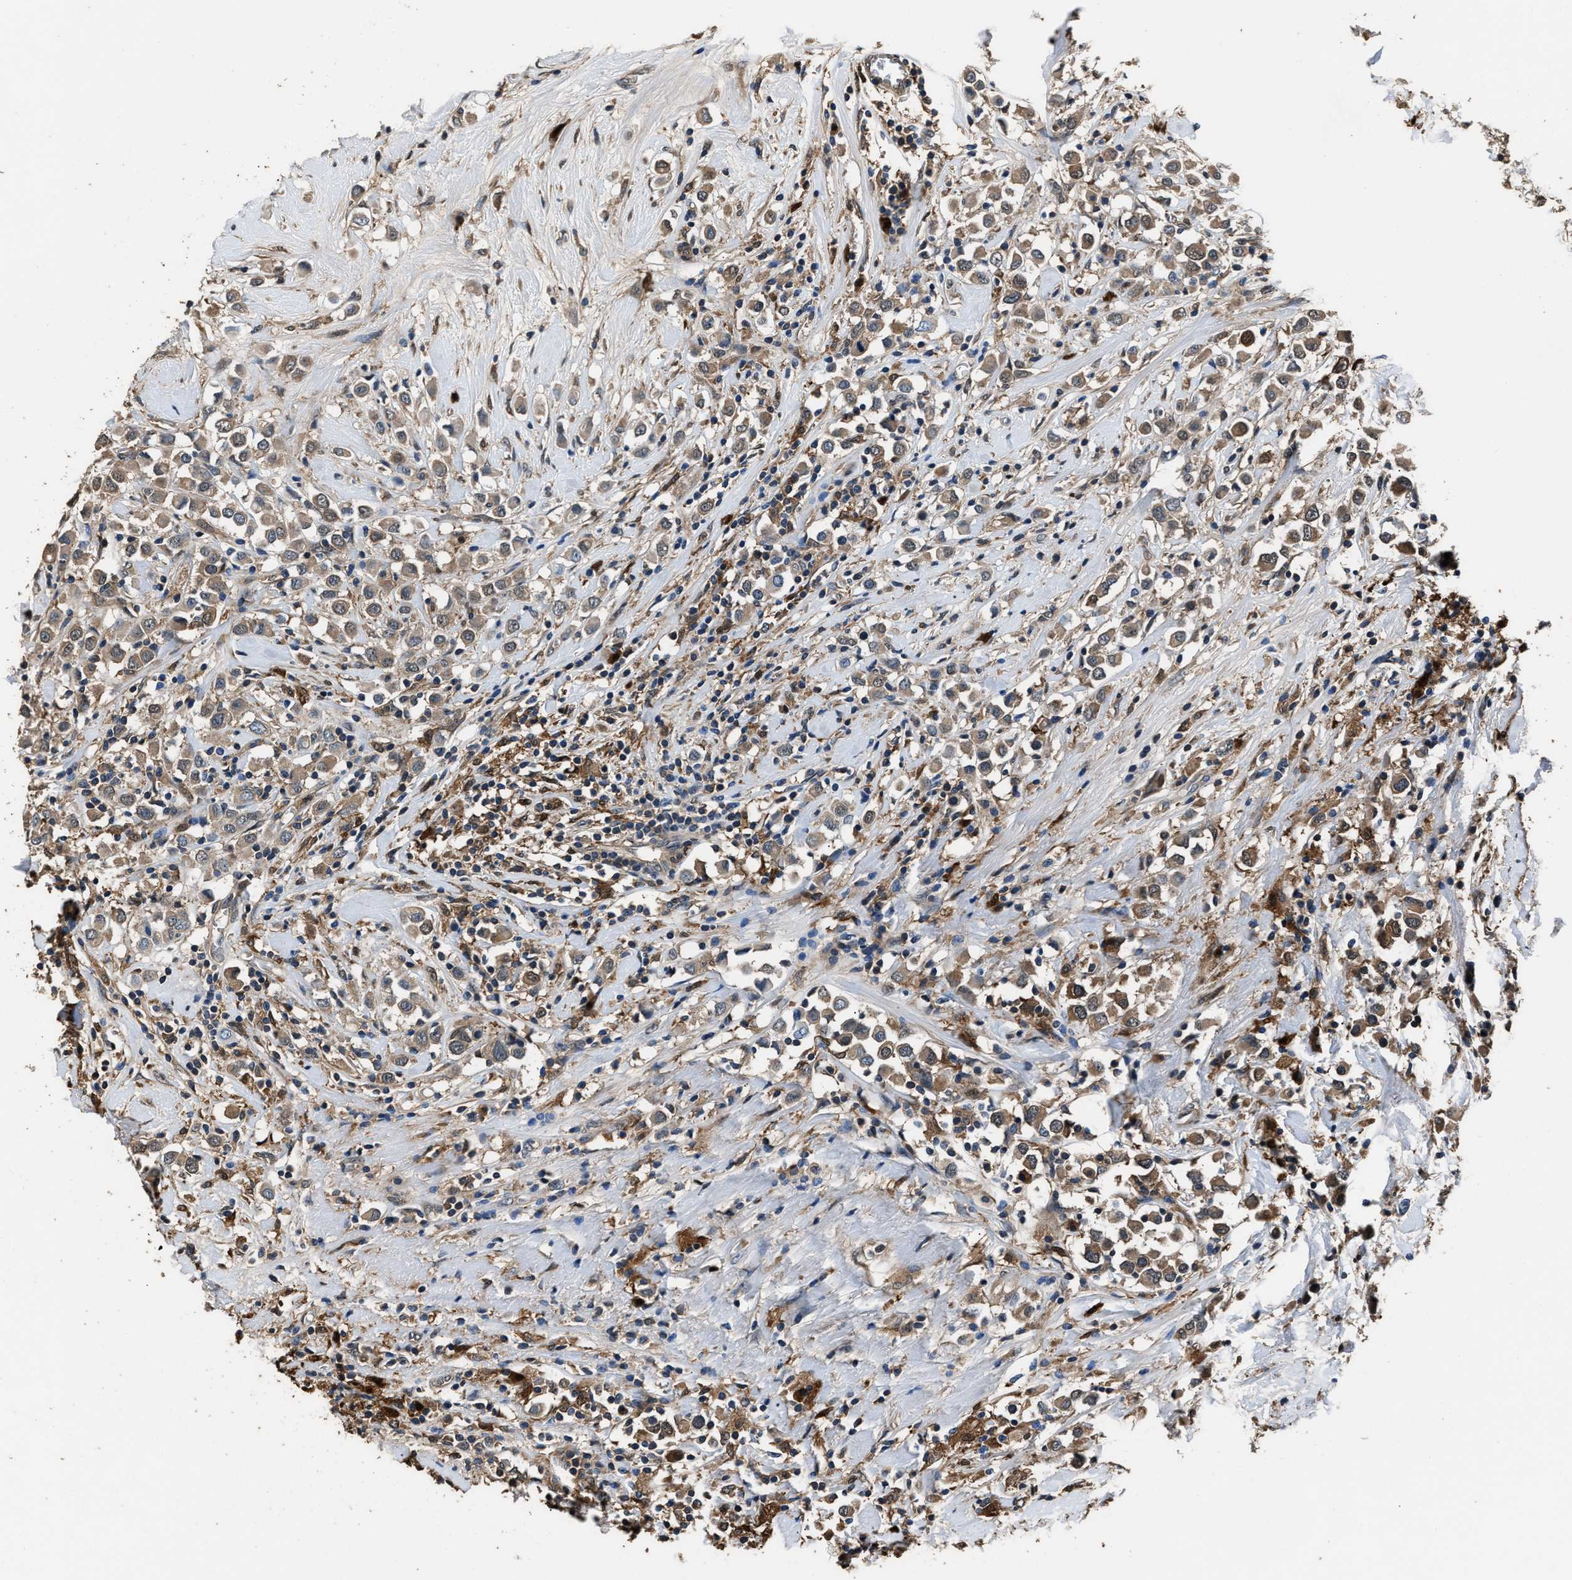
{"staining": {"intensity": "moderate", "quantity": "25%-75%", "location": "cytoplasmic/membranous"}, "tissue": "breast cancer", "cell_type": "Tumor cells", "image_type": "cancer", "snomed": [{"axis": "morphology", "description": "Duct carcinoma"}, {"axis": "topography", "description": "Breast"}], "caption": "Immunohistochemistry micrograph of neoplastic tissue: human intraductal carcinoma (breast) stained using immunohistochemistry reveals medium levels of moderate protein expression localized specifically in the cytoplasmic/membranous of tumor cells, appearing as a cytoplasmic/membranous brown color.", "gene": "GSTP1", "patient": {"sex": "female", "age": 61}}